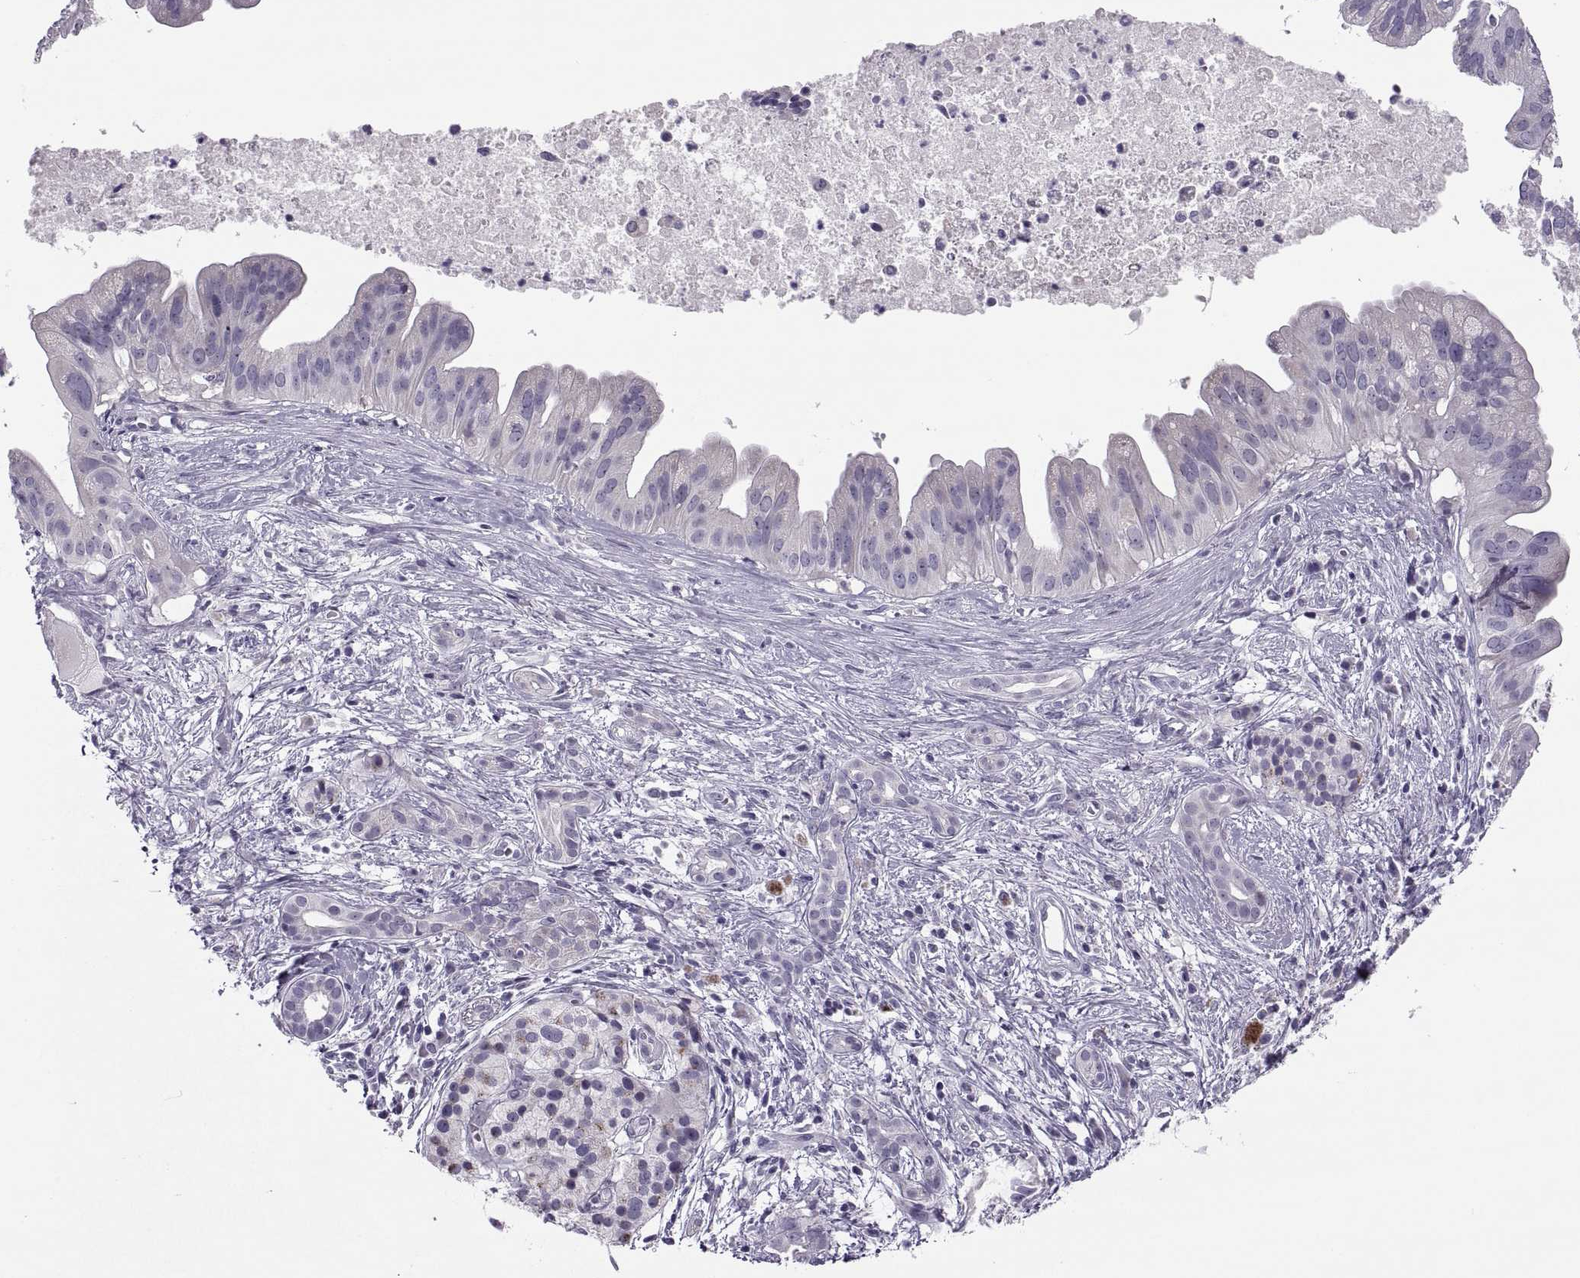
{"staining": {"intensity": "negative", "quantity": "none", "location": "none"}, "tissue": "pancreatic cancer", "cell_type": "Tumor cells", "image_type": "cancer", "snomed": [{"axis": "morphology", "description": "Adenocarcinoma, NOS"}, {"axis": "topography", "description": "Pancreas"}], "caption": "This is an IHC image of human adenocarcinoma (pancreatic). There is no positivity in tumor cells.", "gene": "MAGEB1", "patient": {"sex": "male", "age": 61}}